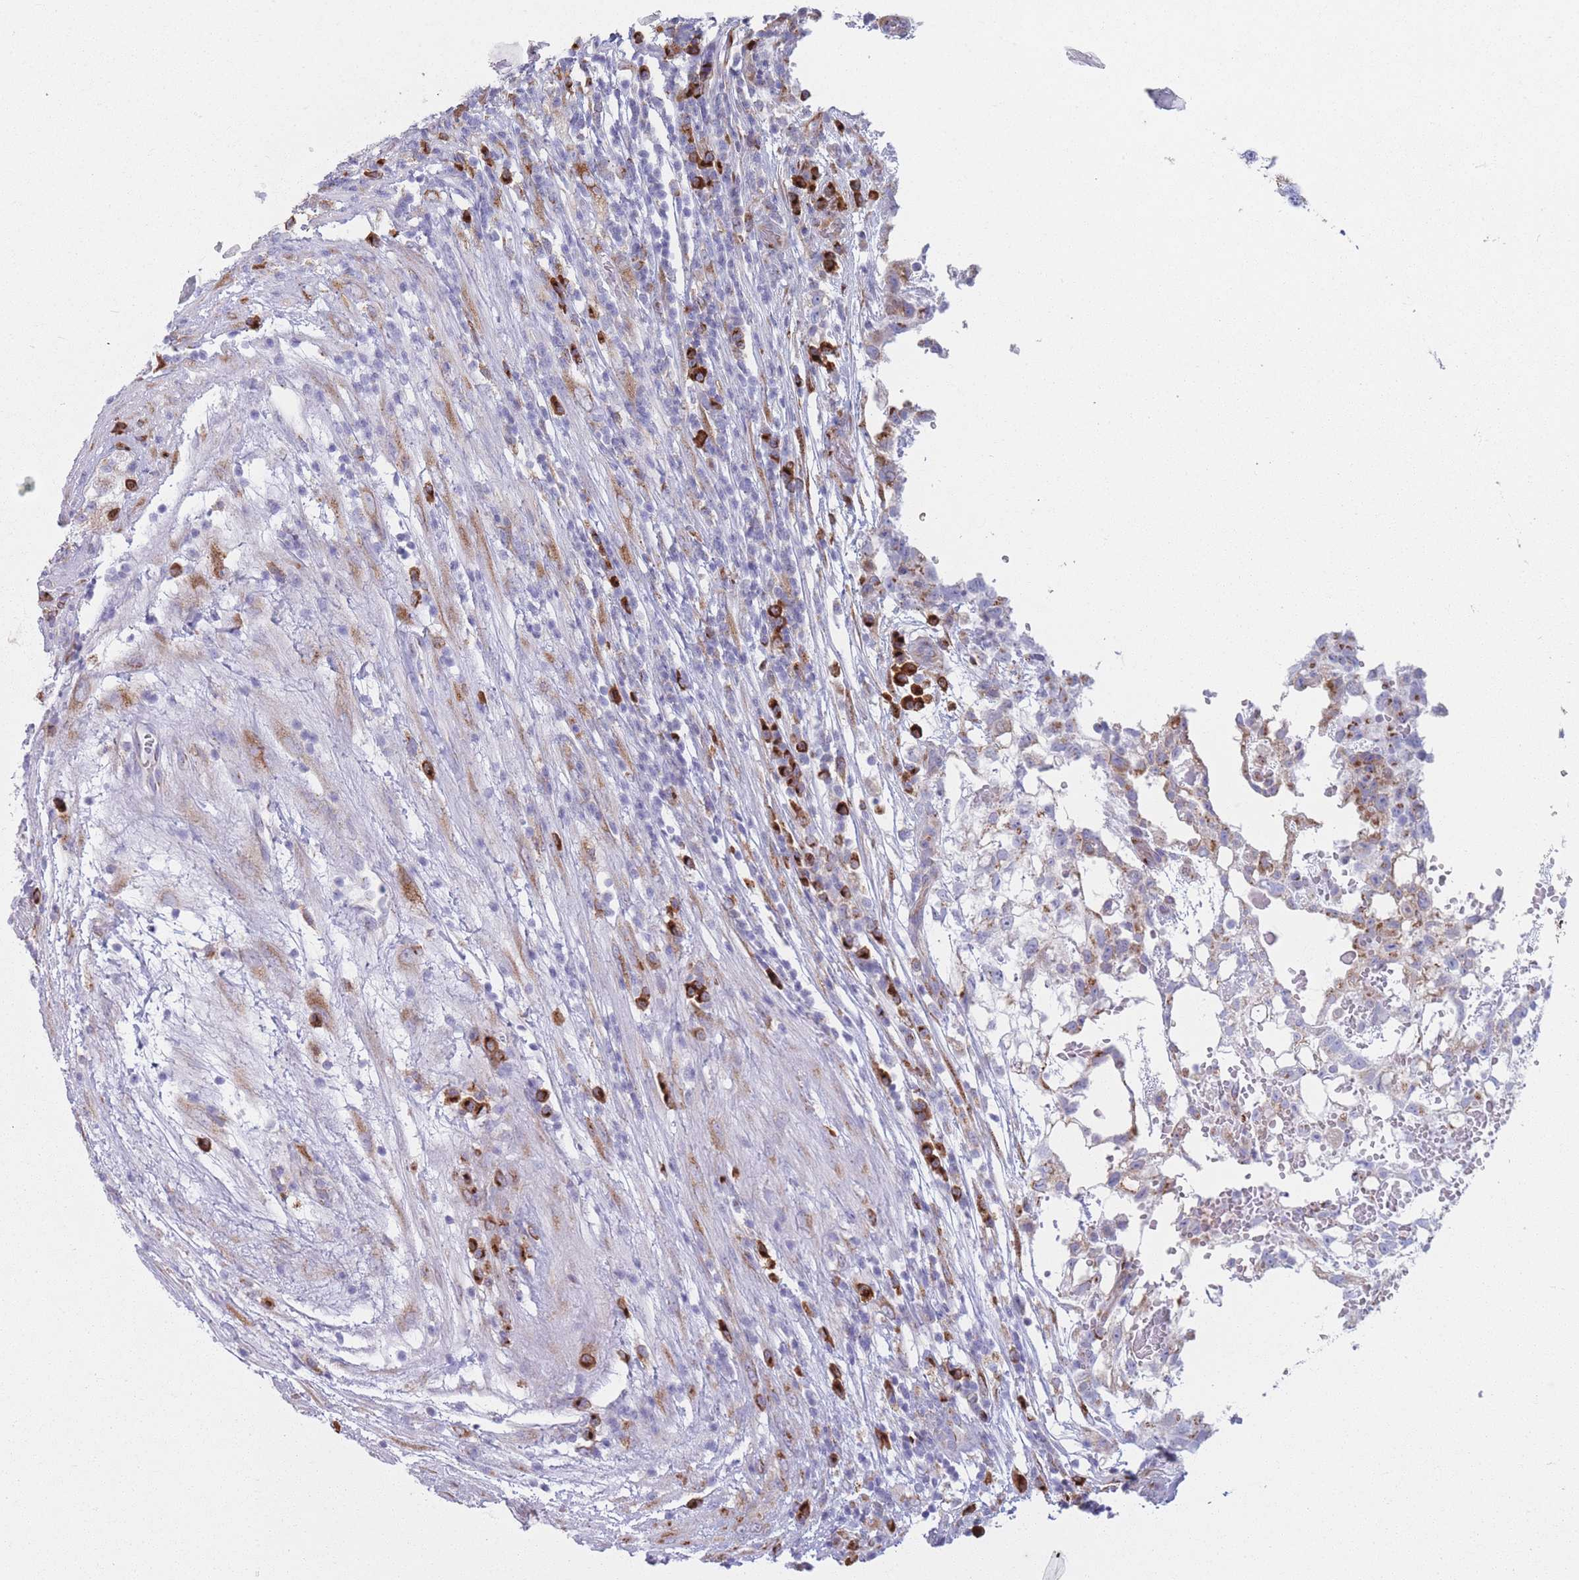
{"staining": {"intensity": "moderate", "quantity": "<25%", "location": "cytoplasmic/membranous"}, "tissue": "testis cancer", "cell_type": "Tumor cells", "image_type": "cancer", "snomed": [{"axis": "morphology", "description": "Normal tissue, NOS"}, {"axis": "morphology", "description": "Carcinoma, Embryonal, NOS"}, {"axis": "topography", "description": "Testis"}], "caption": "Testis embryonal carcinoma tissue exhibits moderate cytoplasmic/membranous staining in about <25% of tumor cells, visualized by immunohistochemistry.", "gene": "MRPL30", "patient": {"sex": "male", "age": 32}}